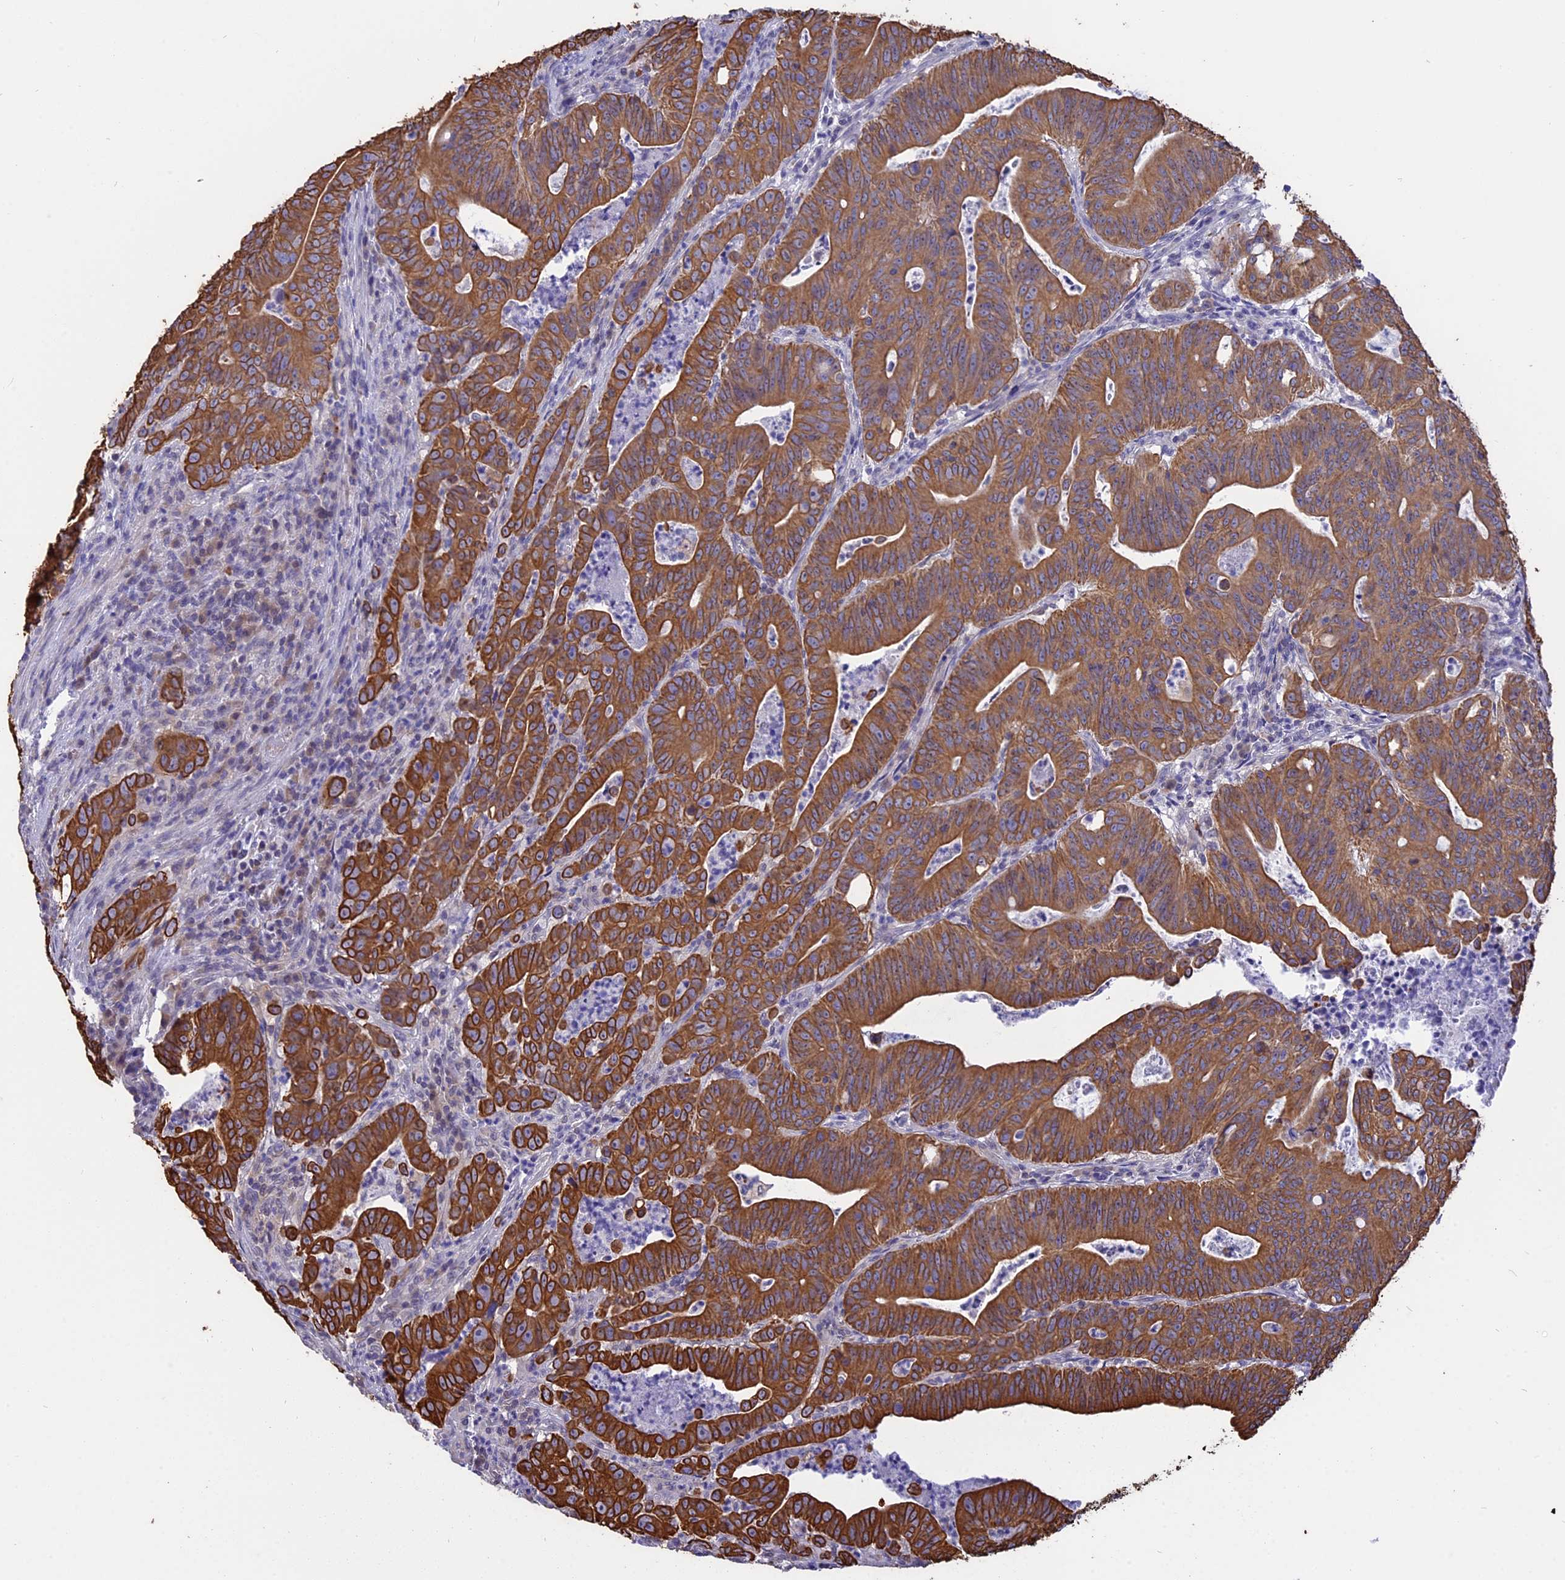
{"staining": {"intensity": "strong", "quantity": ">75%", "location": "cytoplasmic/membranous"}, "tissue": "colorectal cancer", "cell_type": "Tumor cells", "image_type": "cancer", "snomed": [{"axis": "morphology", "description": "Adenocarcinoma, NOS"}, {"axis": "topography", "description": "Rectum"}], "caption": "Strong cytoplasmic/membranous staining for a protein is seen in approximately >75% of tumor cells of colorectal adenocarcinoma using IHC.", "gene": "STUB1", "patient": {"sex": "male", "age": 69}}